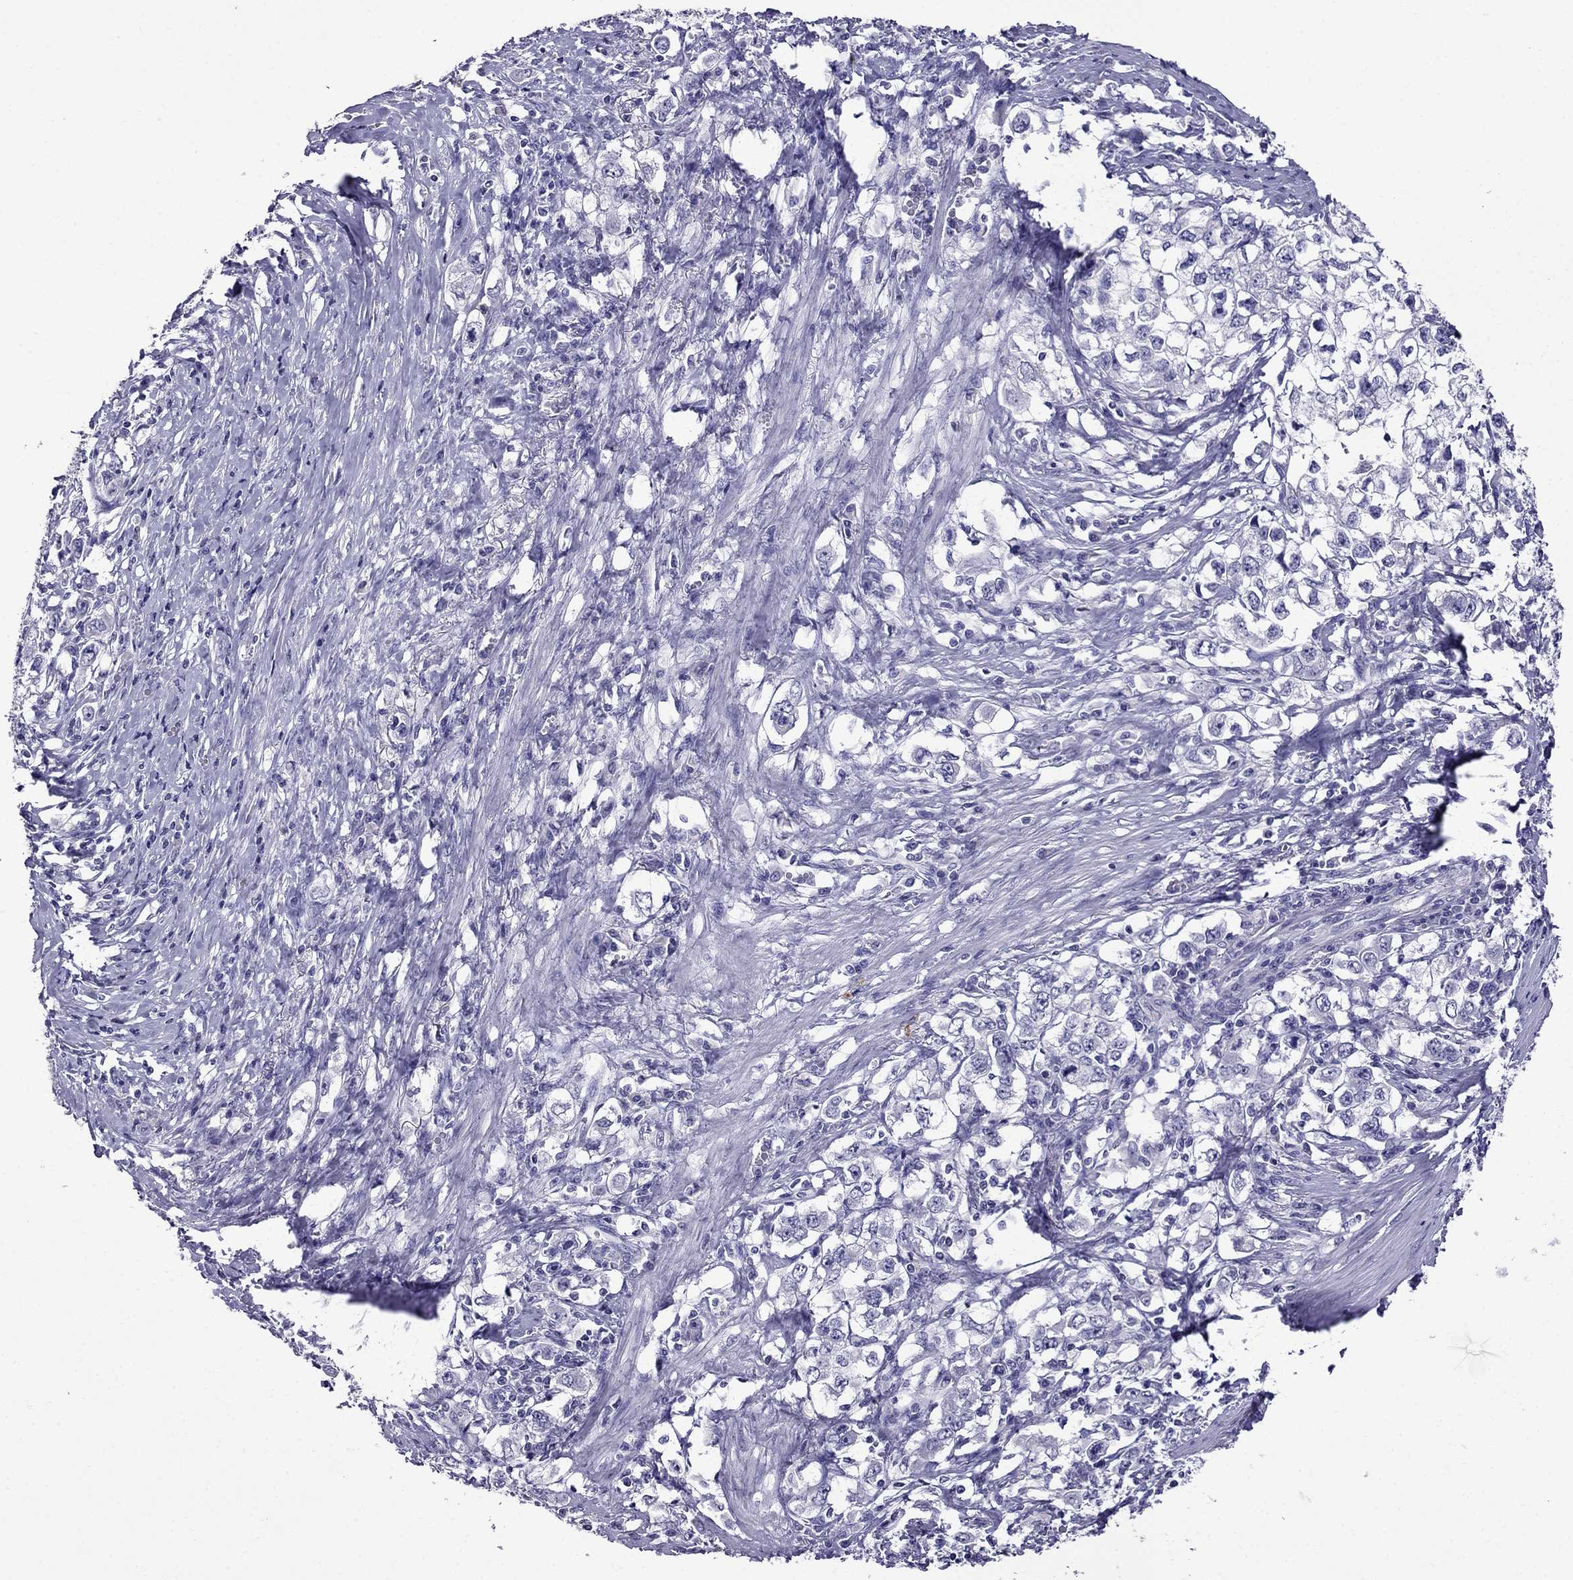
{"staining": {"intensity": "negative", "quantity": "none", "location": "none"}, "tissue": "stomach cancer", "cell_type": "Tumor cells", "image_type": "cancer", "snomed": [{"axis": "morphology", "description": "Adenocarcinoma, NOS"}, {"axis": "topography", "description": "Stomach, lower"}], "caption": "Tumor cells are negative for brown protein staining in stomach adenocarcinoma. (Brightfield microscopy of DAB immunohistochemistry at high magnification).", "gene": "OXCT2", "patient": {"sex": "female", "age": 72}}